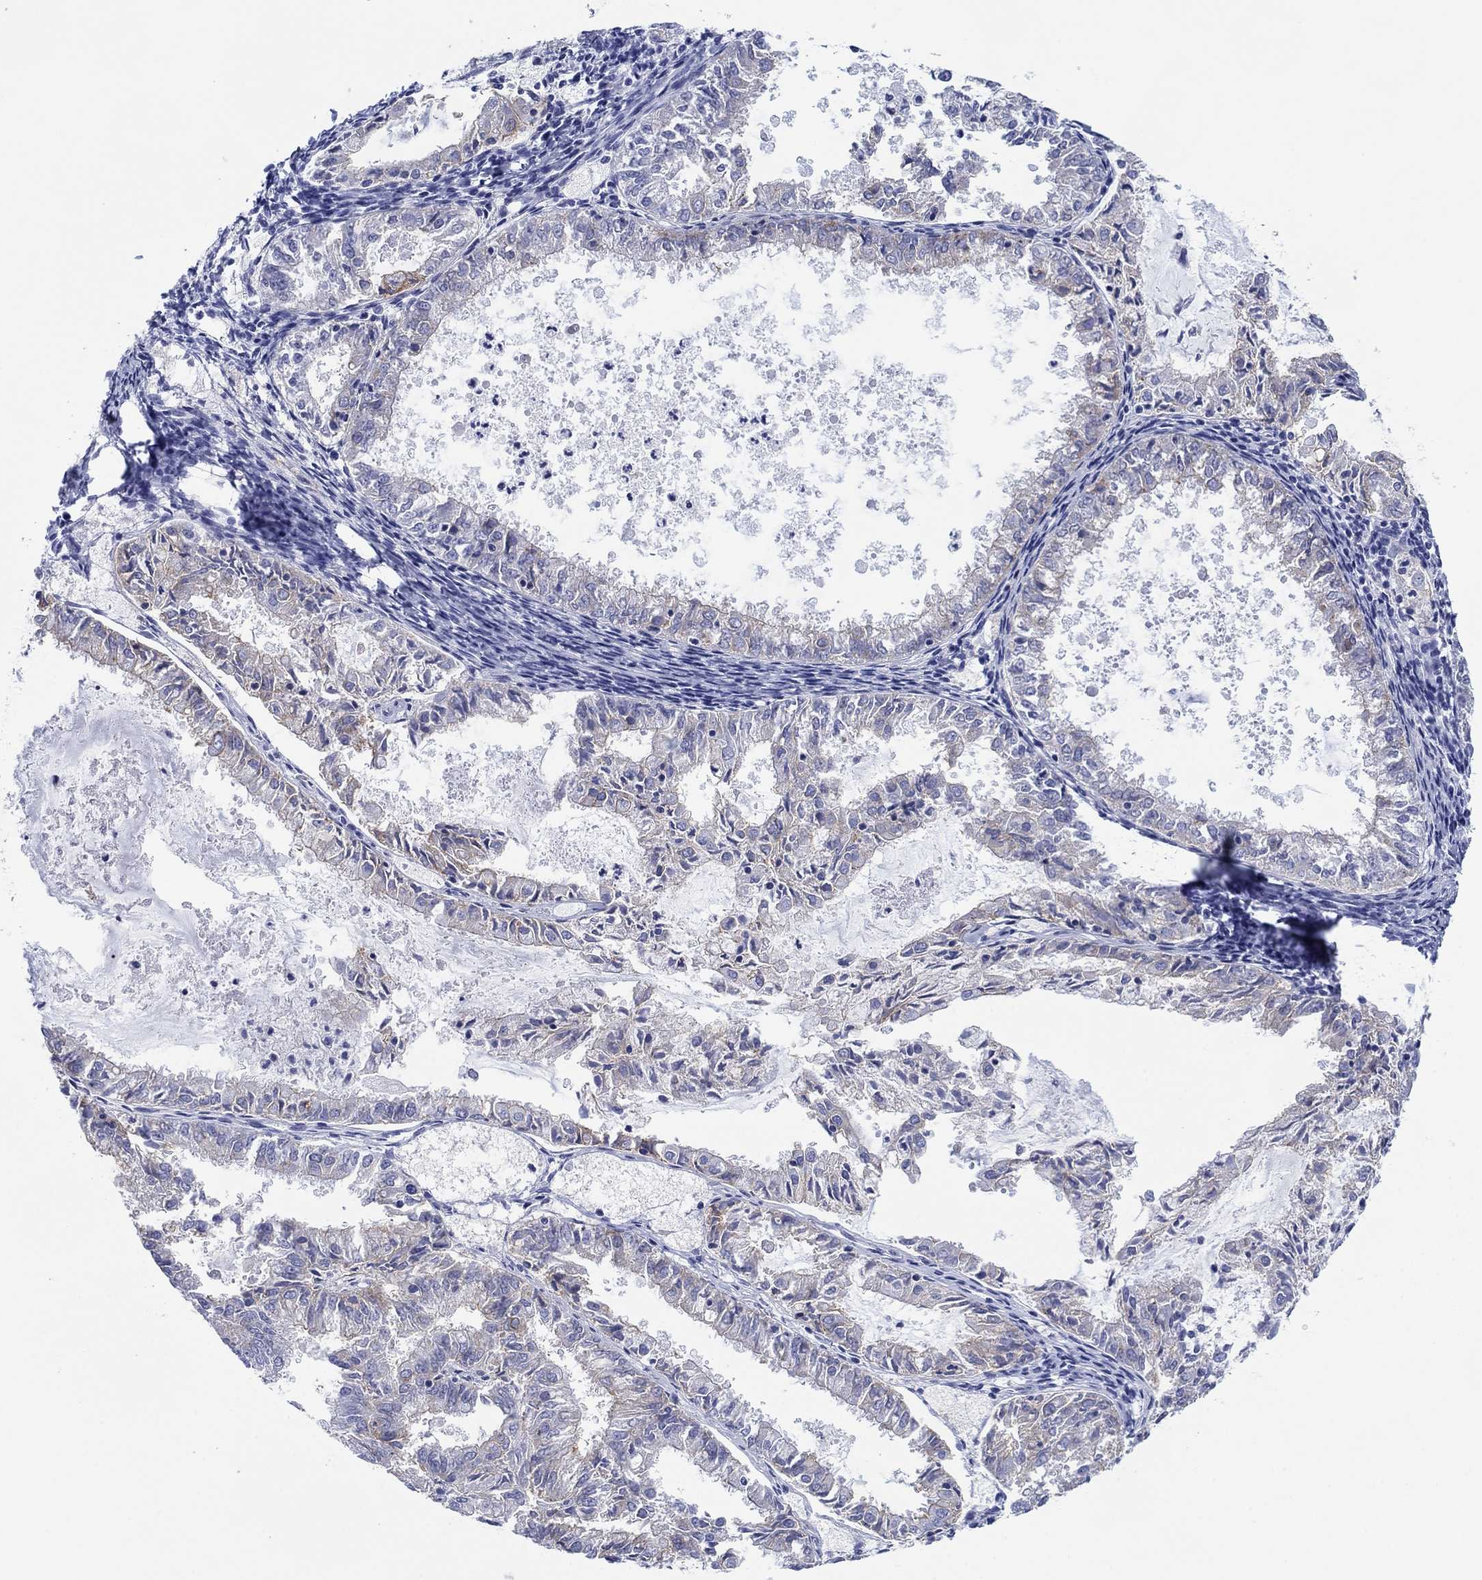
{"staining": {"intensity": "weak", "quantity": "<25%", "location": "cytoplasmic/membranous"}, "tissue": "endometrial cancer", "cell_type": "Tumor cells", "image_type": "cancer", "snomed": [{"axis": "morphology", "description": "Adenocarcinoma, NOS"}, {"axis": "topography", "description": "Endometrium"}], "caption": "An image of human endometrial cancer is negative for staining in tumor cells.", "gene": "ATP1B1", "patient": {"sex": "female", "age": 57}}